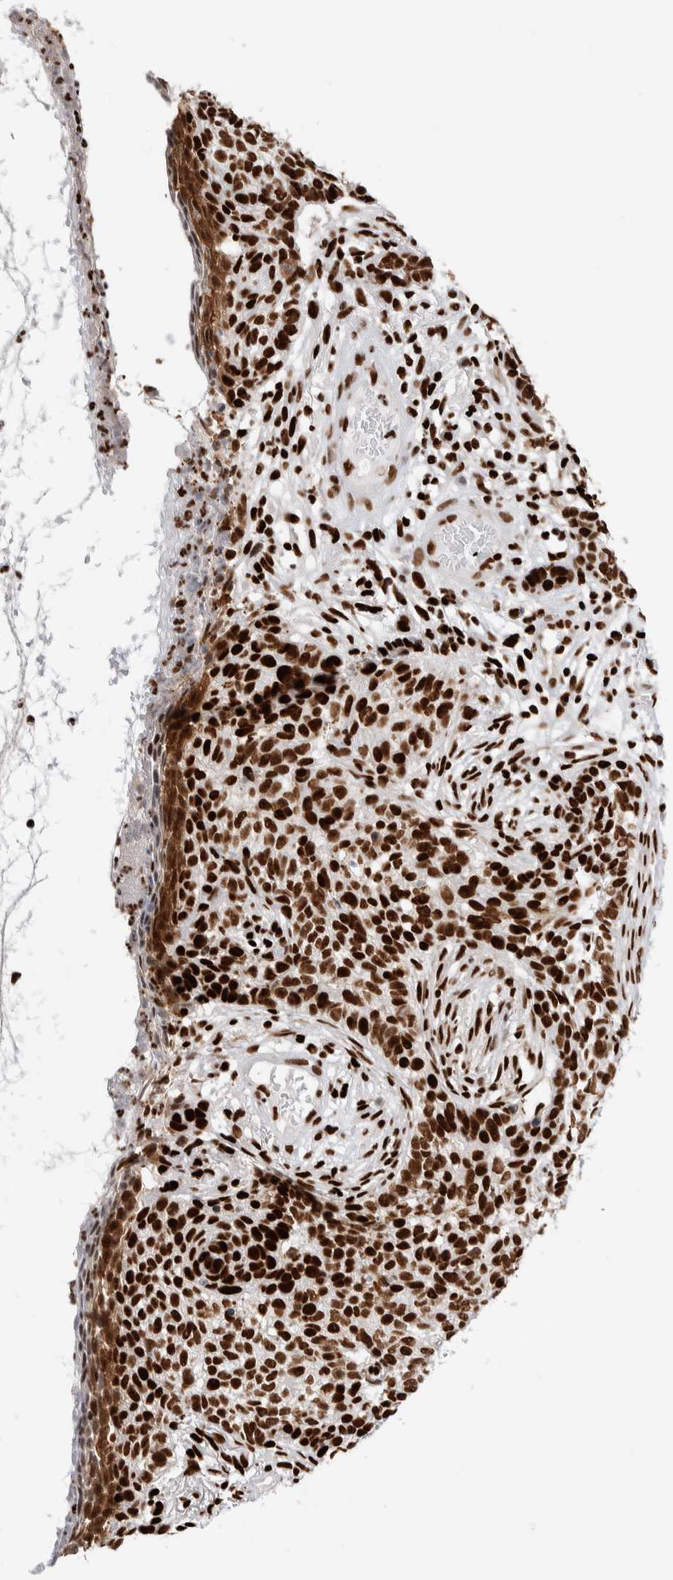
{"staining": {"intensity": "strong", "quantity": ">75%", "location": "nuclear"}, "tissue": "skin cancer", "cell_type": "Tumor cells", "image_type": "cancer", "snomed": [{"axis": "morphology", "description": "Basal cell carcinoma"}, {"axis": "topography", "description": "Skin"}], "caption": "Brown immunohistochemical staining in skin cancer reveals strong nuclear expression in about >75% of tumor cells.", "gene": "RNASEK-C17orf49", "patient": {"sex": "male", "age": 85}}